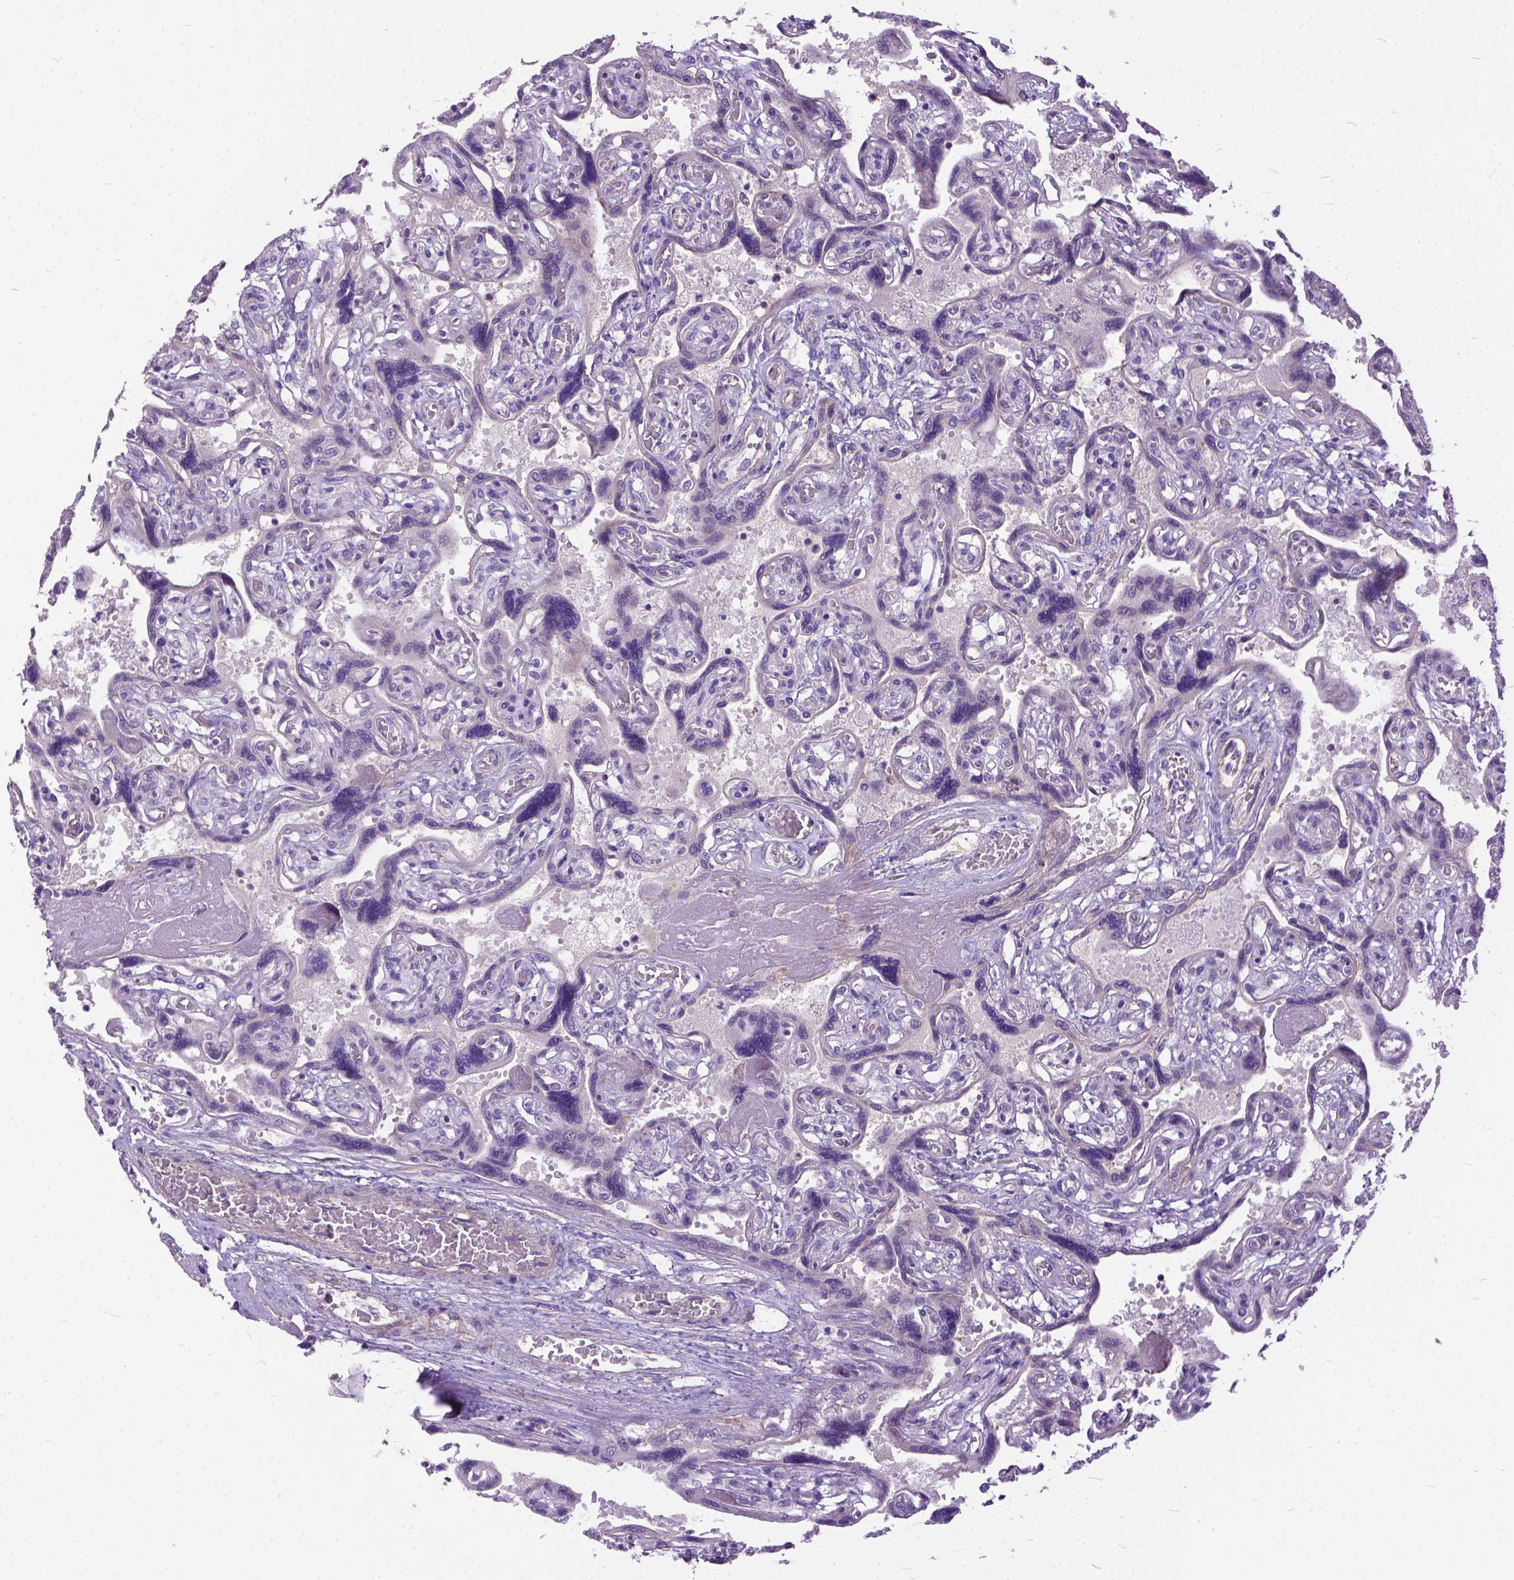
{"staining": {"intensity": "weak", "quantity": "25%-75%", "location": "cytoplasmic/membranous"}, "tissue": "placenta", "cell_type": "Decidual cells", "image_type": "normal", "snomed": [{"axis": "morphology", "description": "Normal tissue, NOS"}, {"axis": "topography", "description": "Placenta"}], "caption": "IHC (DAB) staining of normal human placenta exhibits weak cytoplasmic/membranous protein positivity in approximately 25%-75% of decidual cells. Using DAB (3,3'-diaminobenzidine) (brown) and hematoxylin (blue) stains, captured at high magnification using brightfield microscopy.", "gene": "BANF2", "patient": {"sex": "female", "age": 32}}